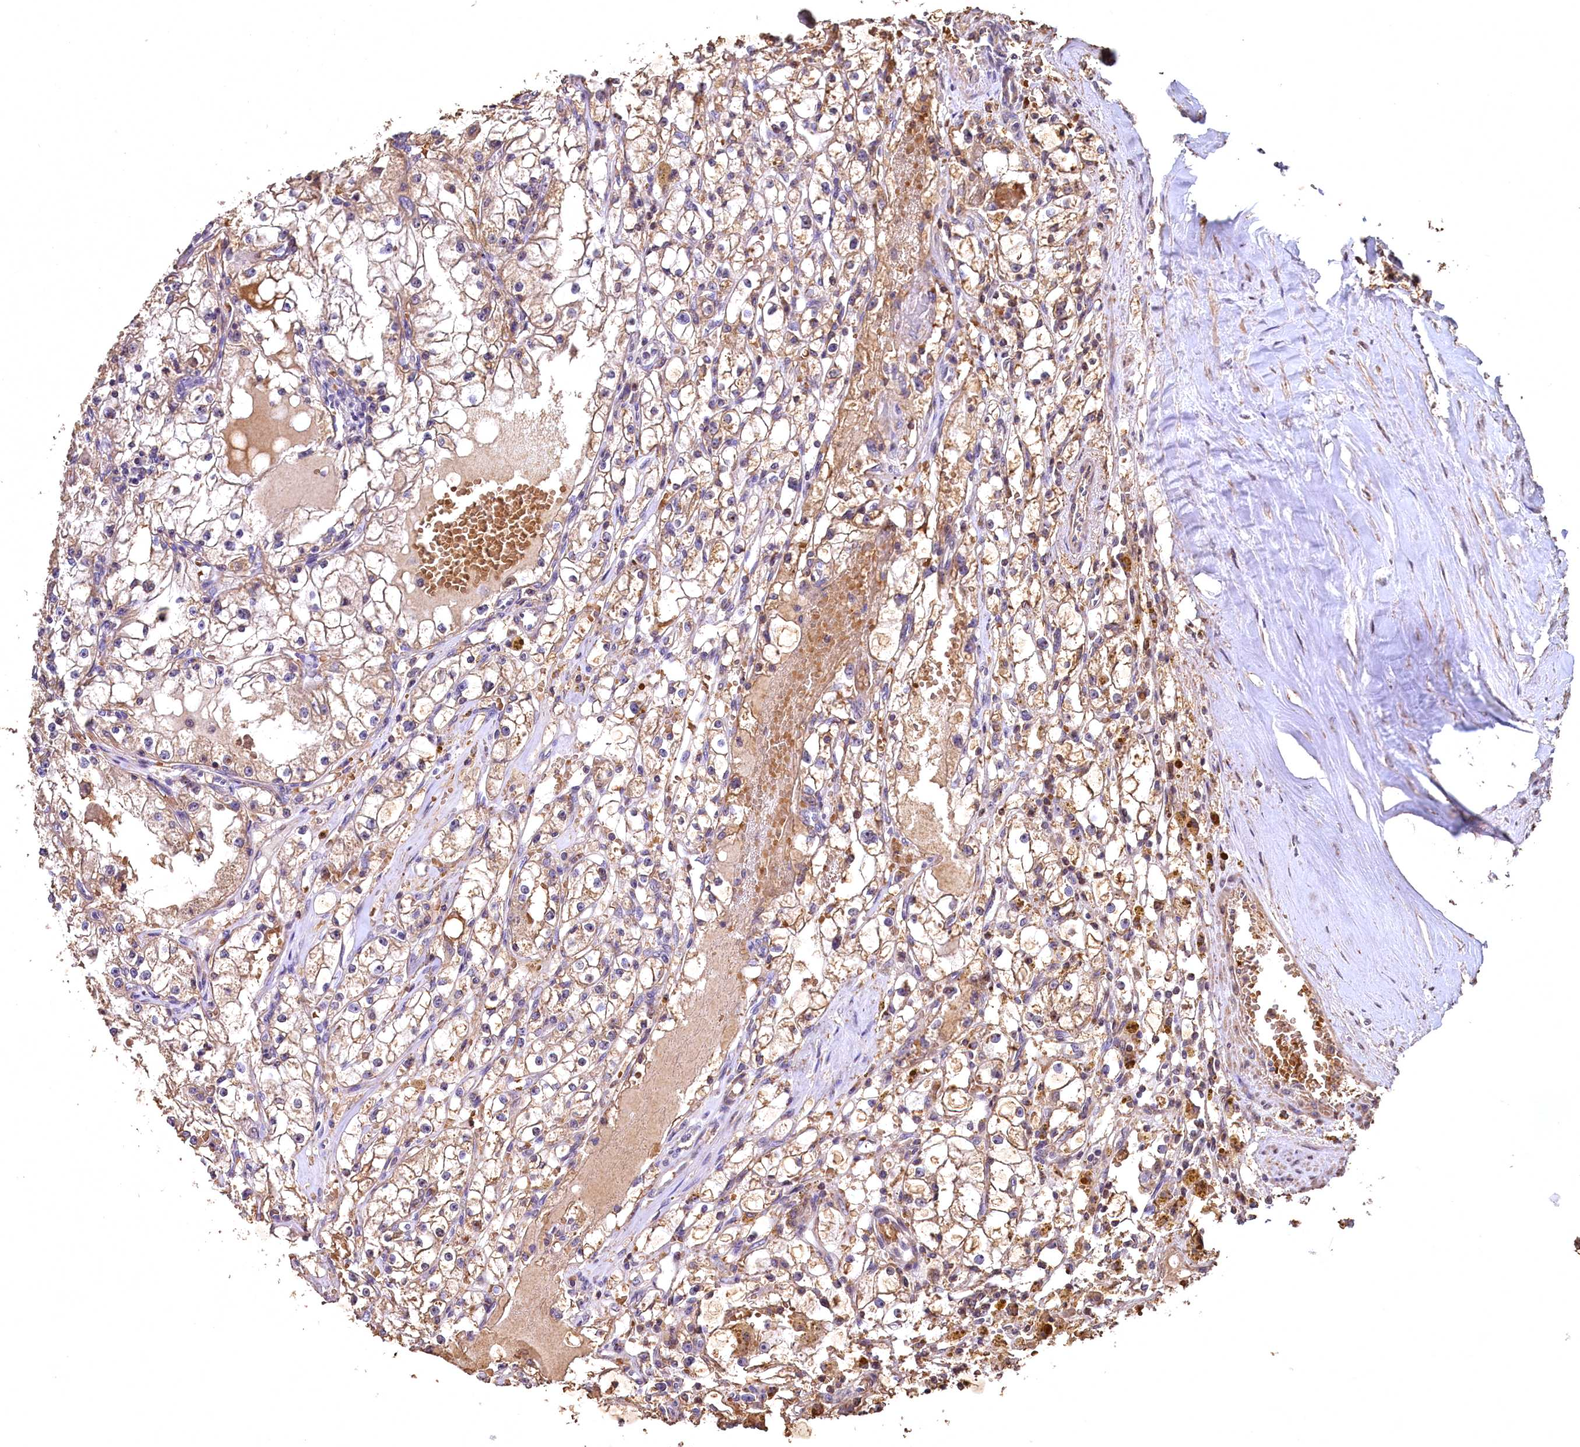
{"staining": {"intensity": "moderate", "quantity": ">75%", "location": "cytoplasmic/membranous"}, "tissue": "renal cancer", "cell_type": "Tumor cells", "image_type": "cancer", "snomed": [{"axis": "morphology", "description": "Adenocarcinoma, NOS"}, {"axis": "topography", "description": "Kidney"}], "caption": "Approximately >75% of tumor cells in human renal cancer exhibit moderate cytoplasmic/membranous protein staining as visualized by brown immunohistochemical staining.", "gene": "SPTA1", "patient": {"sex": "male", "age": 56}}